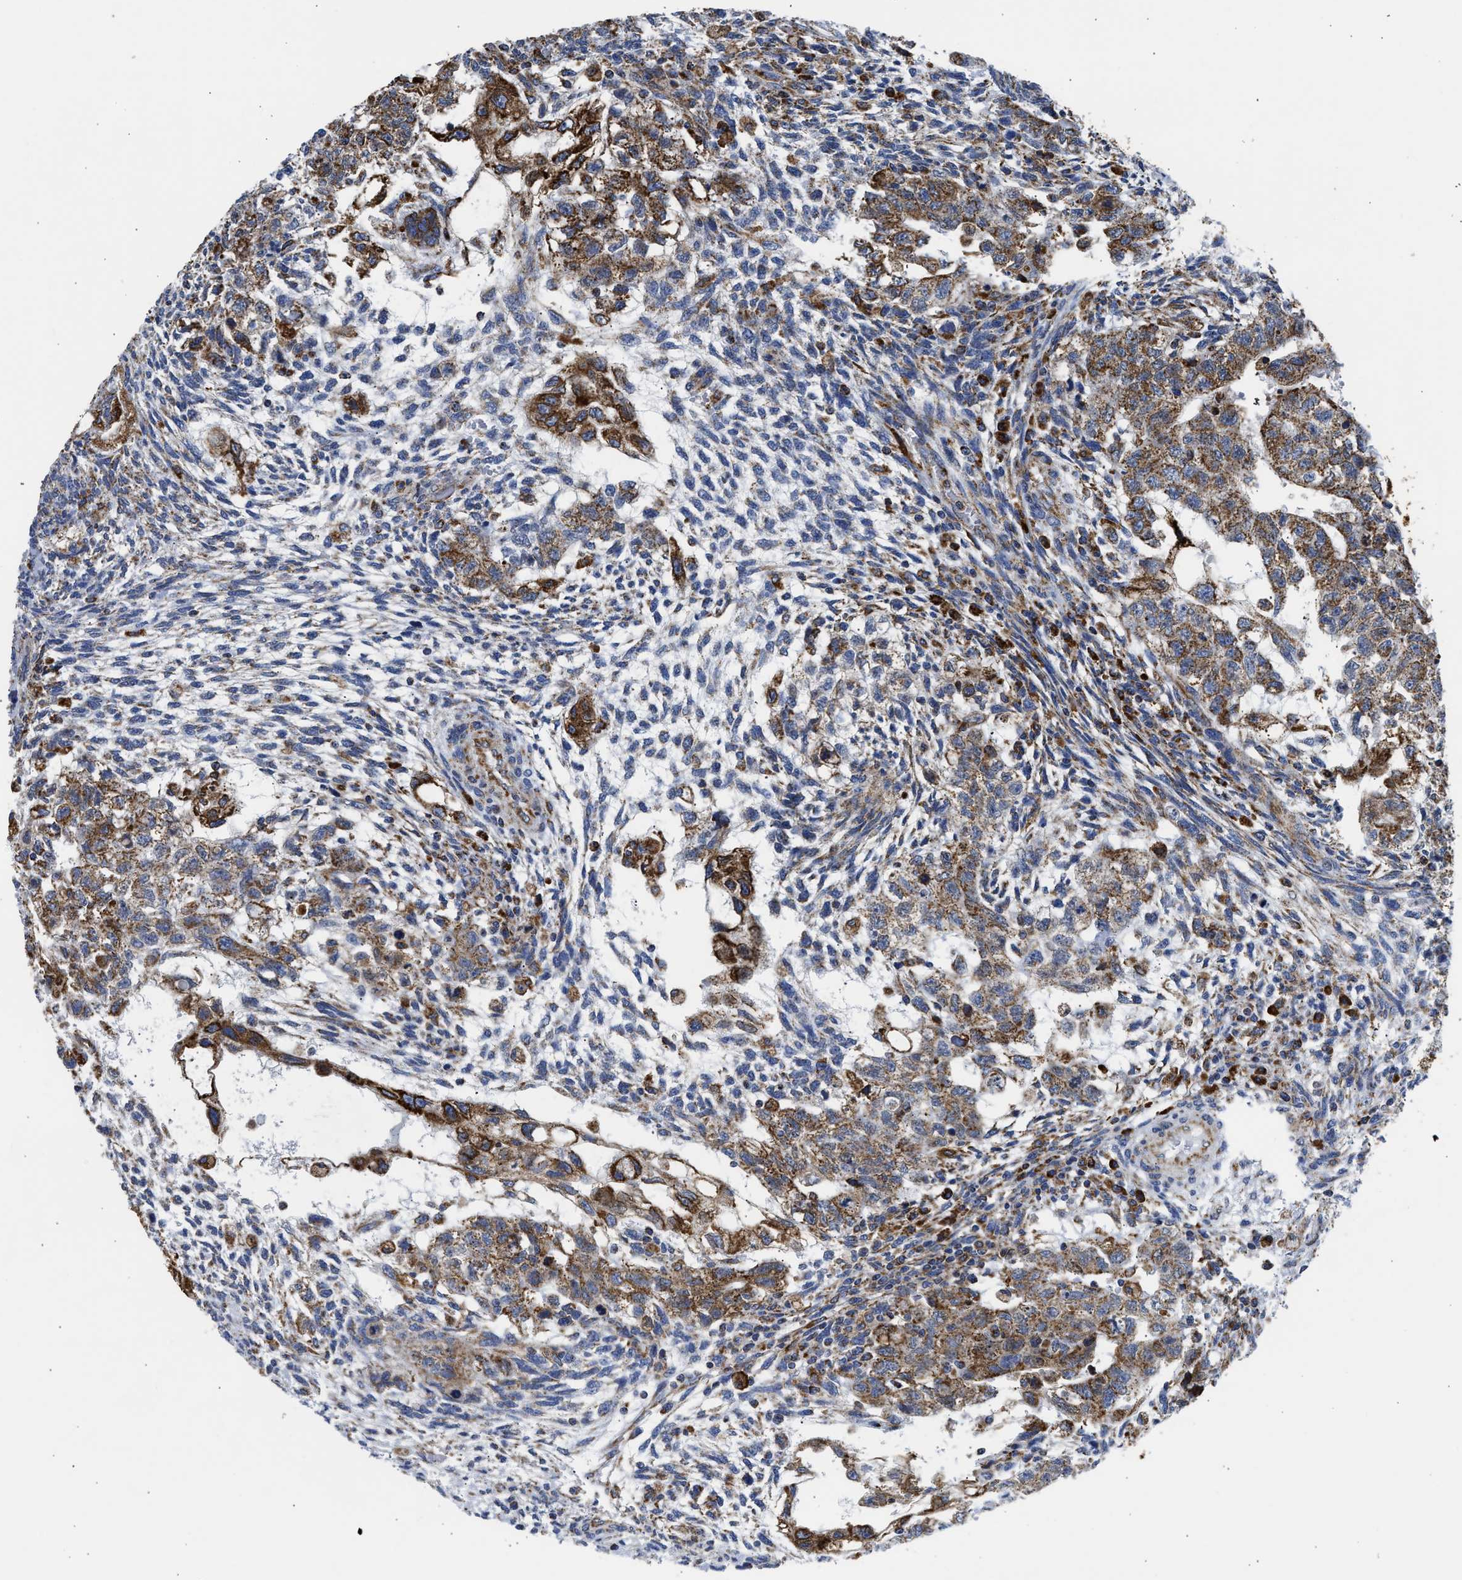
{"staining": {"intensity": "moderate", "quantity": ">75%", "location": "cytoplasmic/membranous"}, "tissue": "testis cancer", "cell_type": "Tumor cells", "image_type": "cancer", "snomed": [{"axis": "morphology", "description": "Normal tissue, NOS"}, {"axis": "morphology", "description": "Carcinoma, Embryonal, NOS"}, {"axis": "topography", "description": "Testis"}], "caption": "This histopathology image shows testis embryonal carcinoma stained with immunohistochemistry (IHC) to label a protein in brown. The cytoplasmic/membranous of tumor cells show moderate positivity for the protein. Nuclei are counter-stained blue.", "gene": "CYCS", "patient": {"sex": "male", "age": 36}}